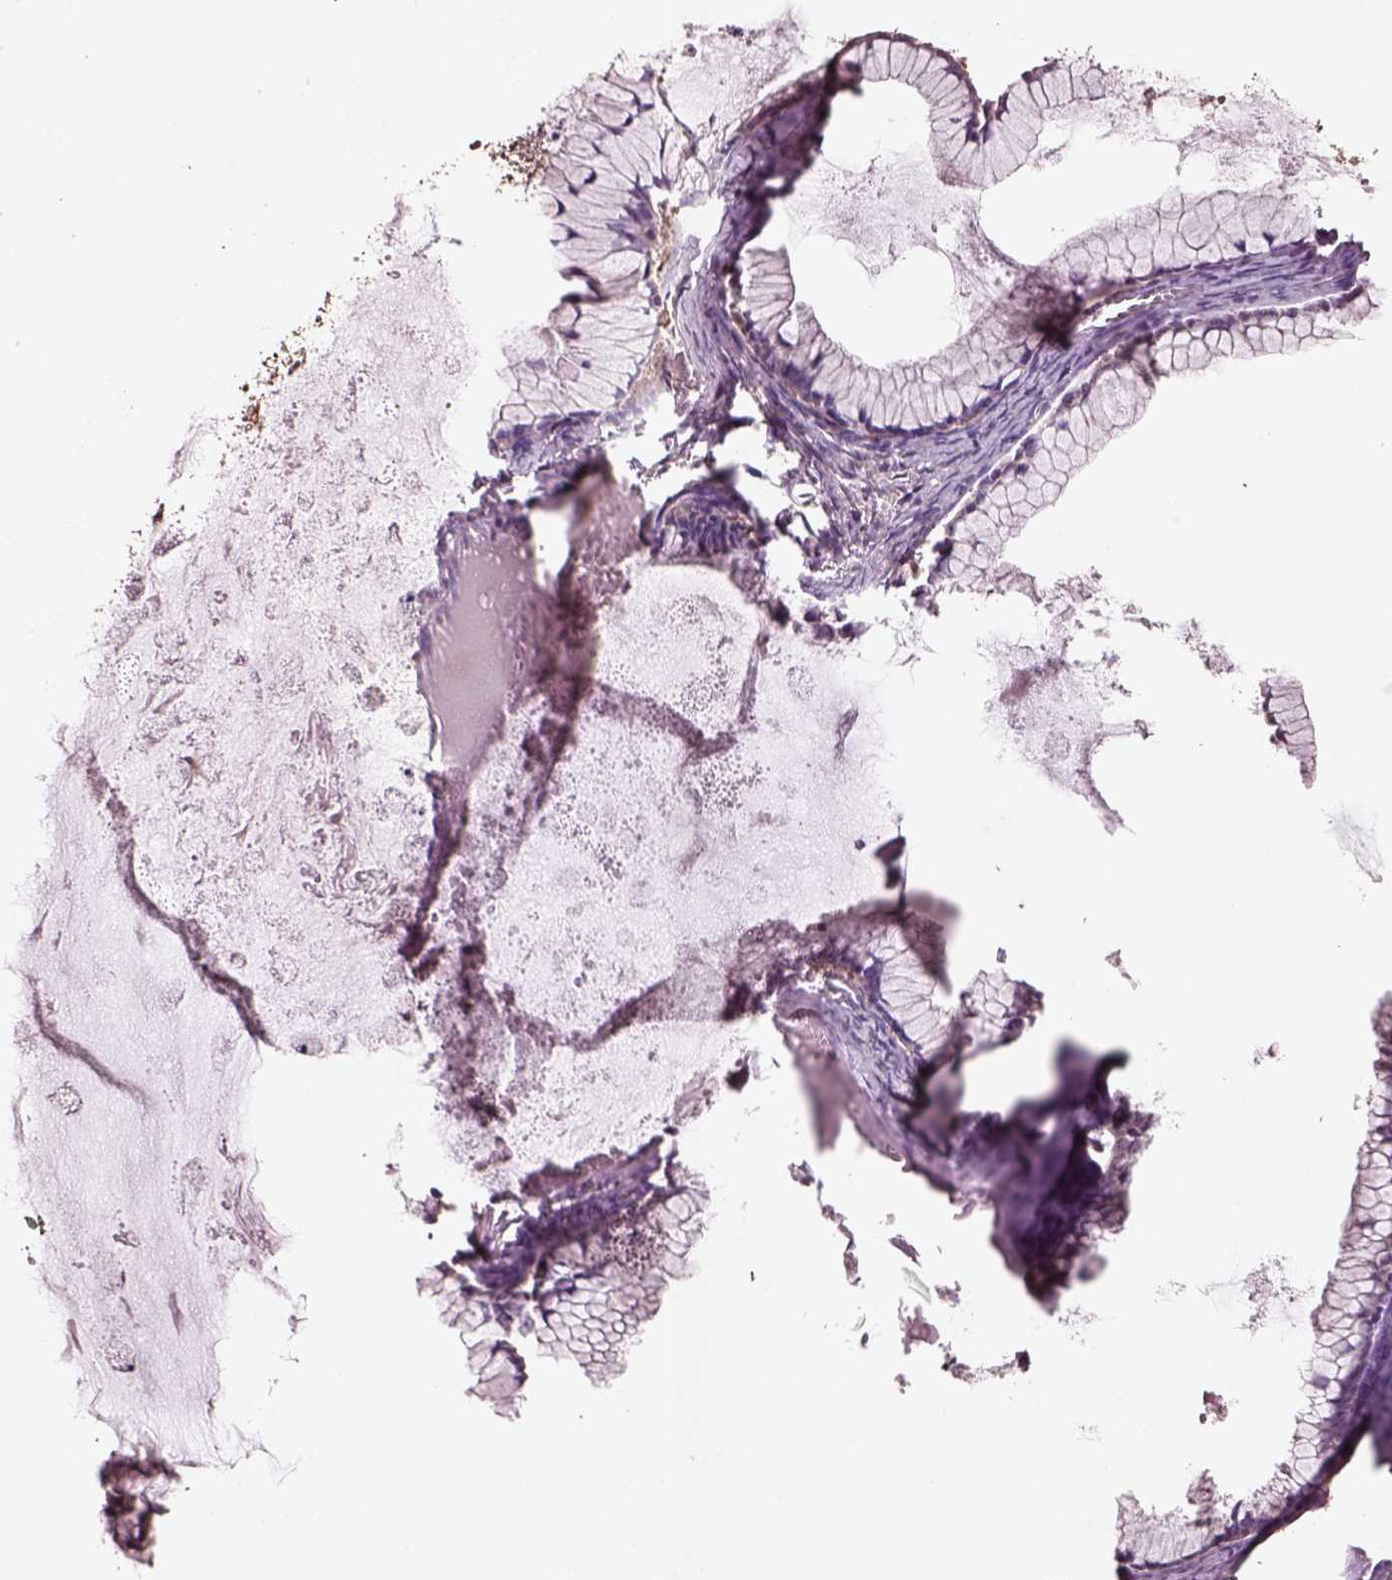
{"staining": {"intensity": "negative", "quantity": "none", "location": "none"}, "tissue": "ovarian cancer", "cell_type": "Tumor cells", "image_type": "cancer", "snomed": [{"axis": "morphology", "description": "Cystadenocarcinoma, mucinous, NOS"}, {"axis": "topography", "description": "Ovary"}], "caption": "This is a histopathology image of immunohistochemistry staining of mucinous cystadenocarcinoma (ovarian), which shows no expression in tumor cells.", "gene": "TRADD", "patient": {"sex": "female", "age": 41}}